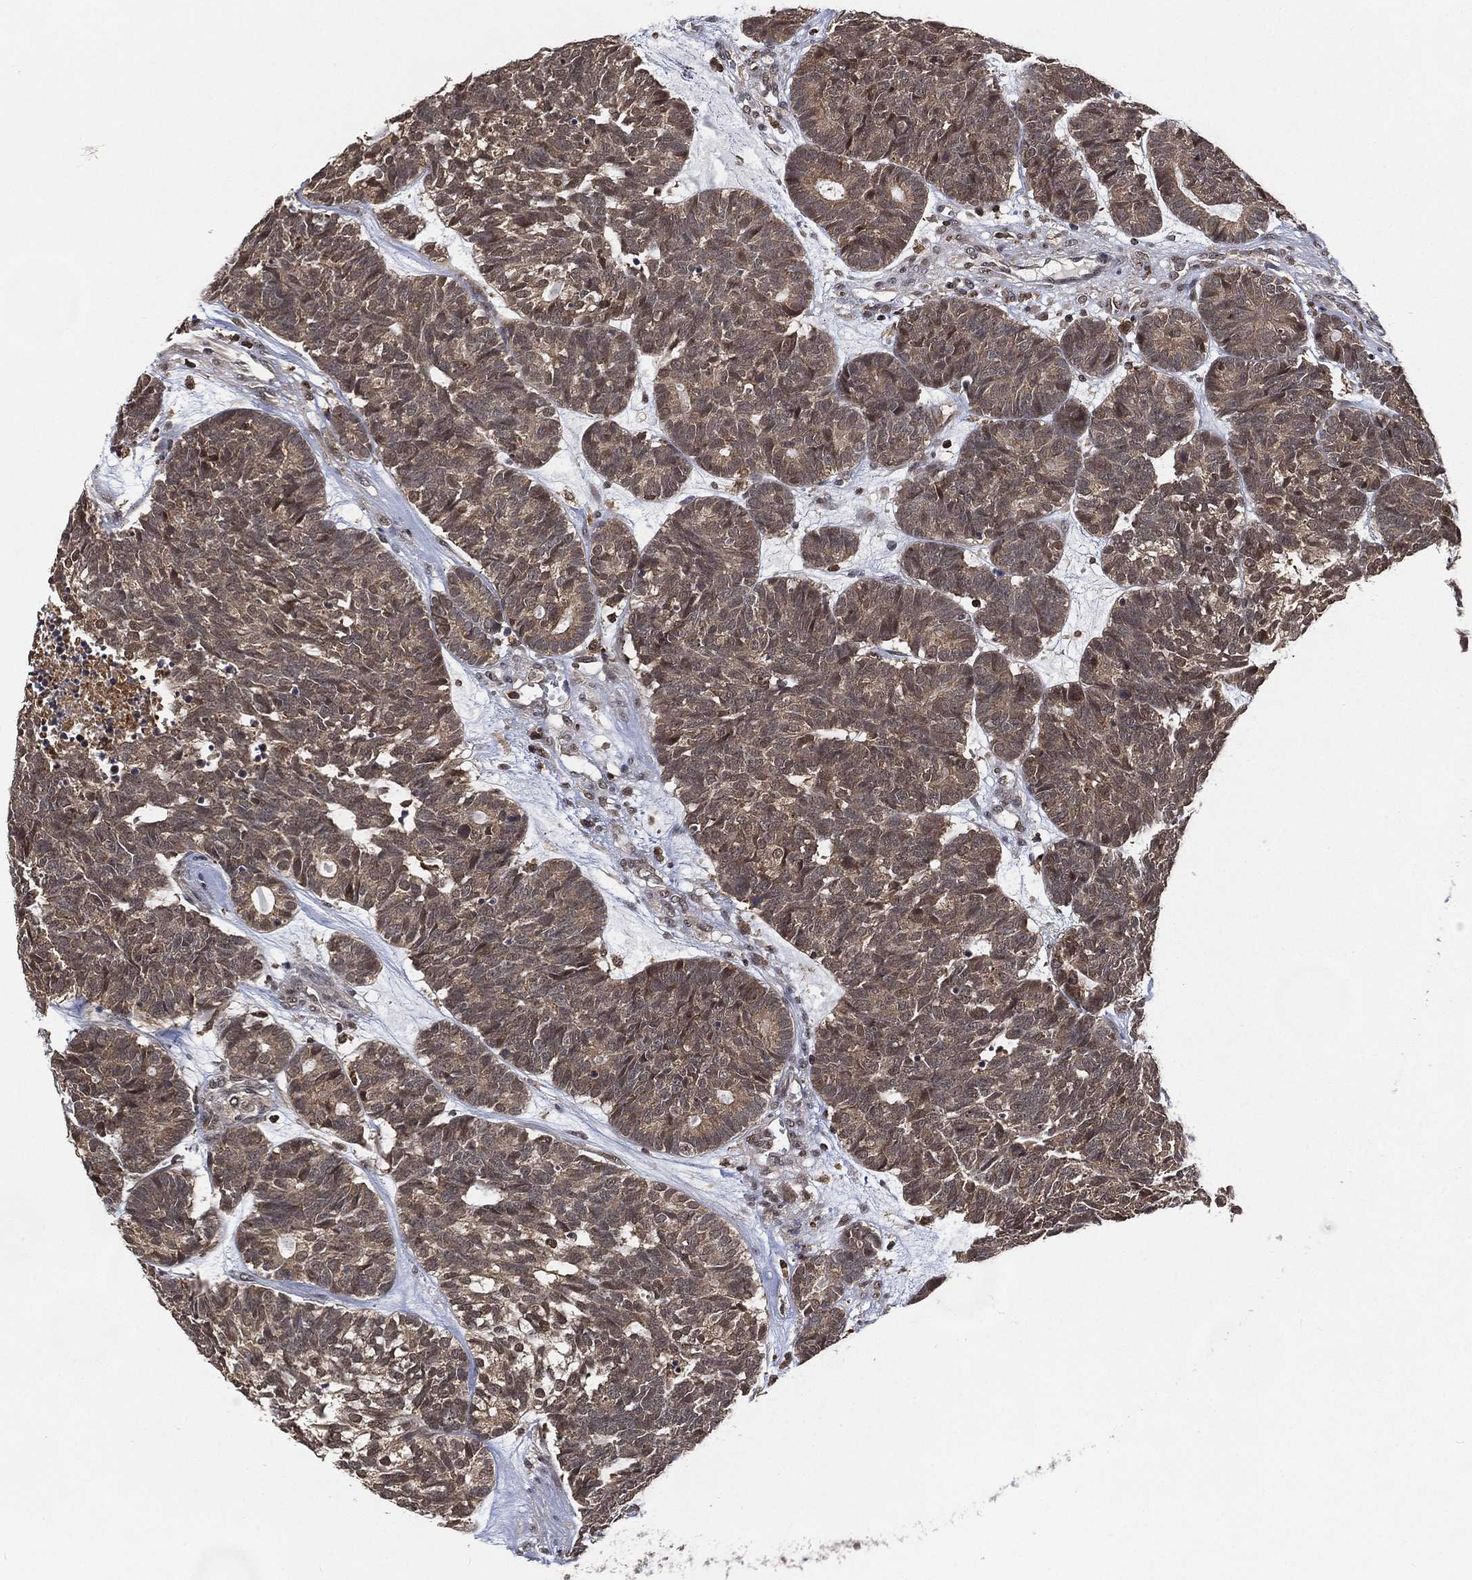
{"staining": {"intensity": "weak", "quantity": ">75%", "location": "cytoplasmic/membranous"}, "tissue": "head and neck cancer", "cell_type": "Tumor cells", "image_type": "cancer", "snomed": [{"axis": "morphology", "description": "Adenocarcinoma, NOS"}, {"axis": "topography", "description": "Head-Neck"}], "caption": "Head and neck cancer (adenocarcinoma) tissue displays weak cytoplasmic/membranous expression in approximately >75% of tumor cells", "gene": "WDR26", "patient": {"sex": "female", "age": 81}}